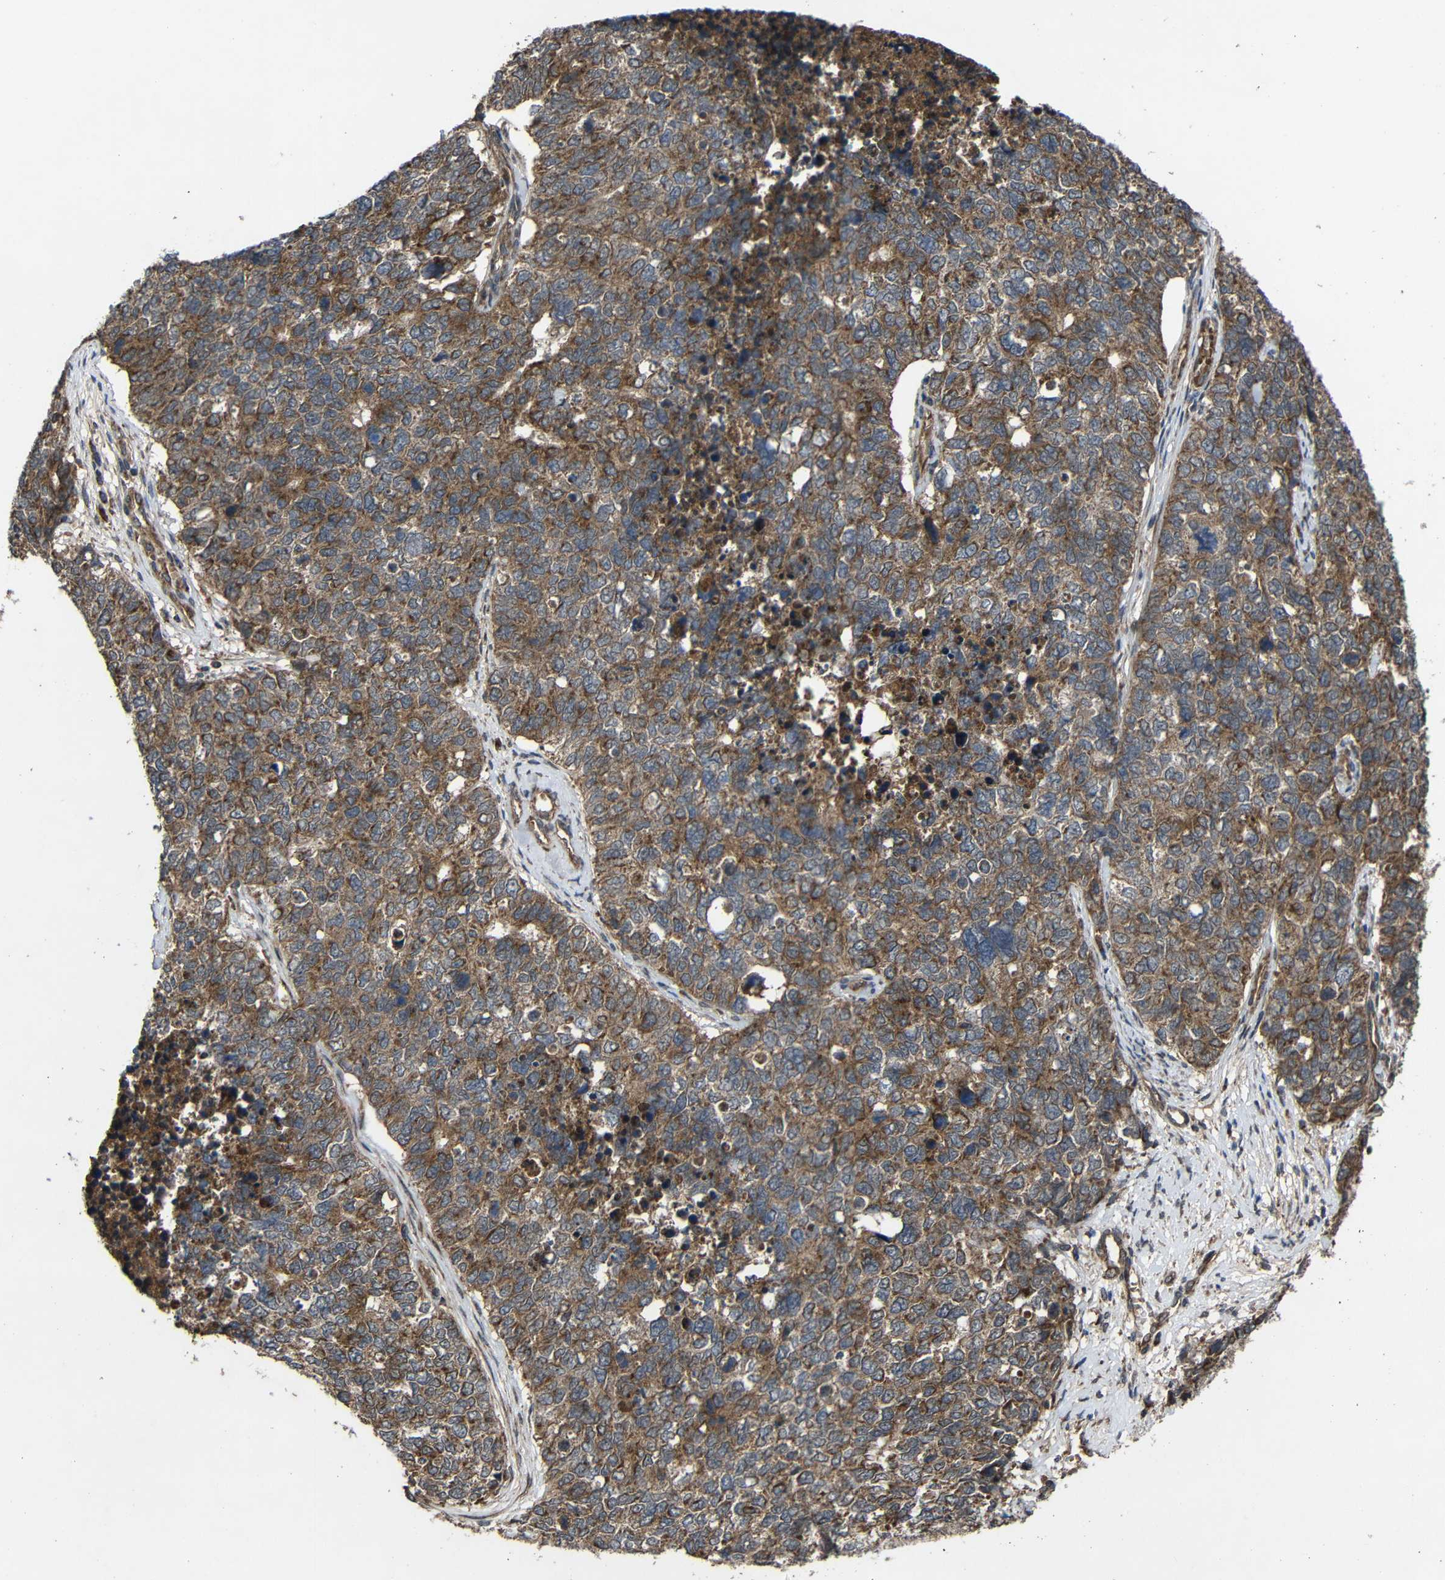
{"staining": {"intensity": "moderate", "quantity": ">75%", "location": "cytoplasmic/membranous"}, "tissue": "cervical cancer", "cell_type": "Tumor cells", "image_type": "cancer", "snomed": [{"axis": "morphology", "description": "Squamous cell carcinoma, NOS"}, {"axis": "topography", "description": "Cervix"}], "caption": "Moderate cytoplasmic/membranous expression for a protein is appreciated in about >75% of tumor cells of cervical cancer (squamous cell carcinoma) using immunohistochemistry.", "gene": "C1GALT1", "patient": {"sex": "female", "age": 63}}